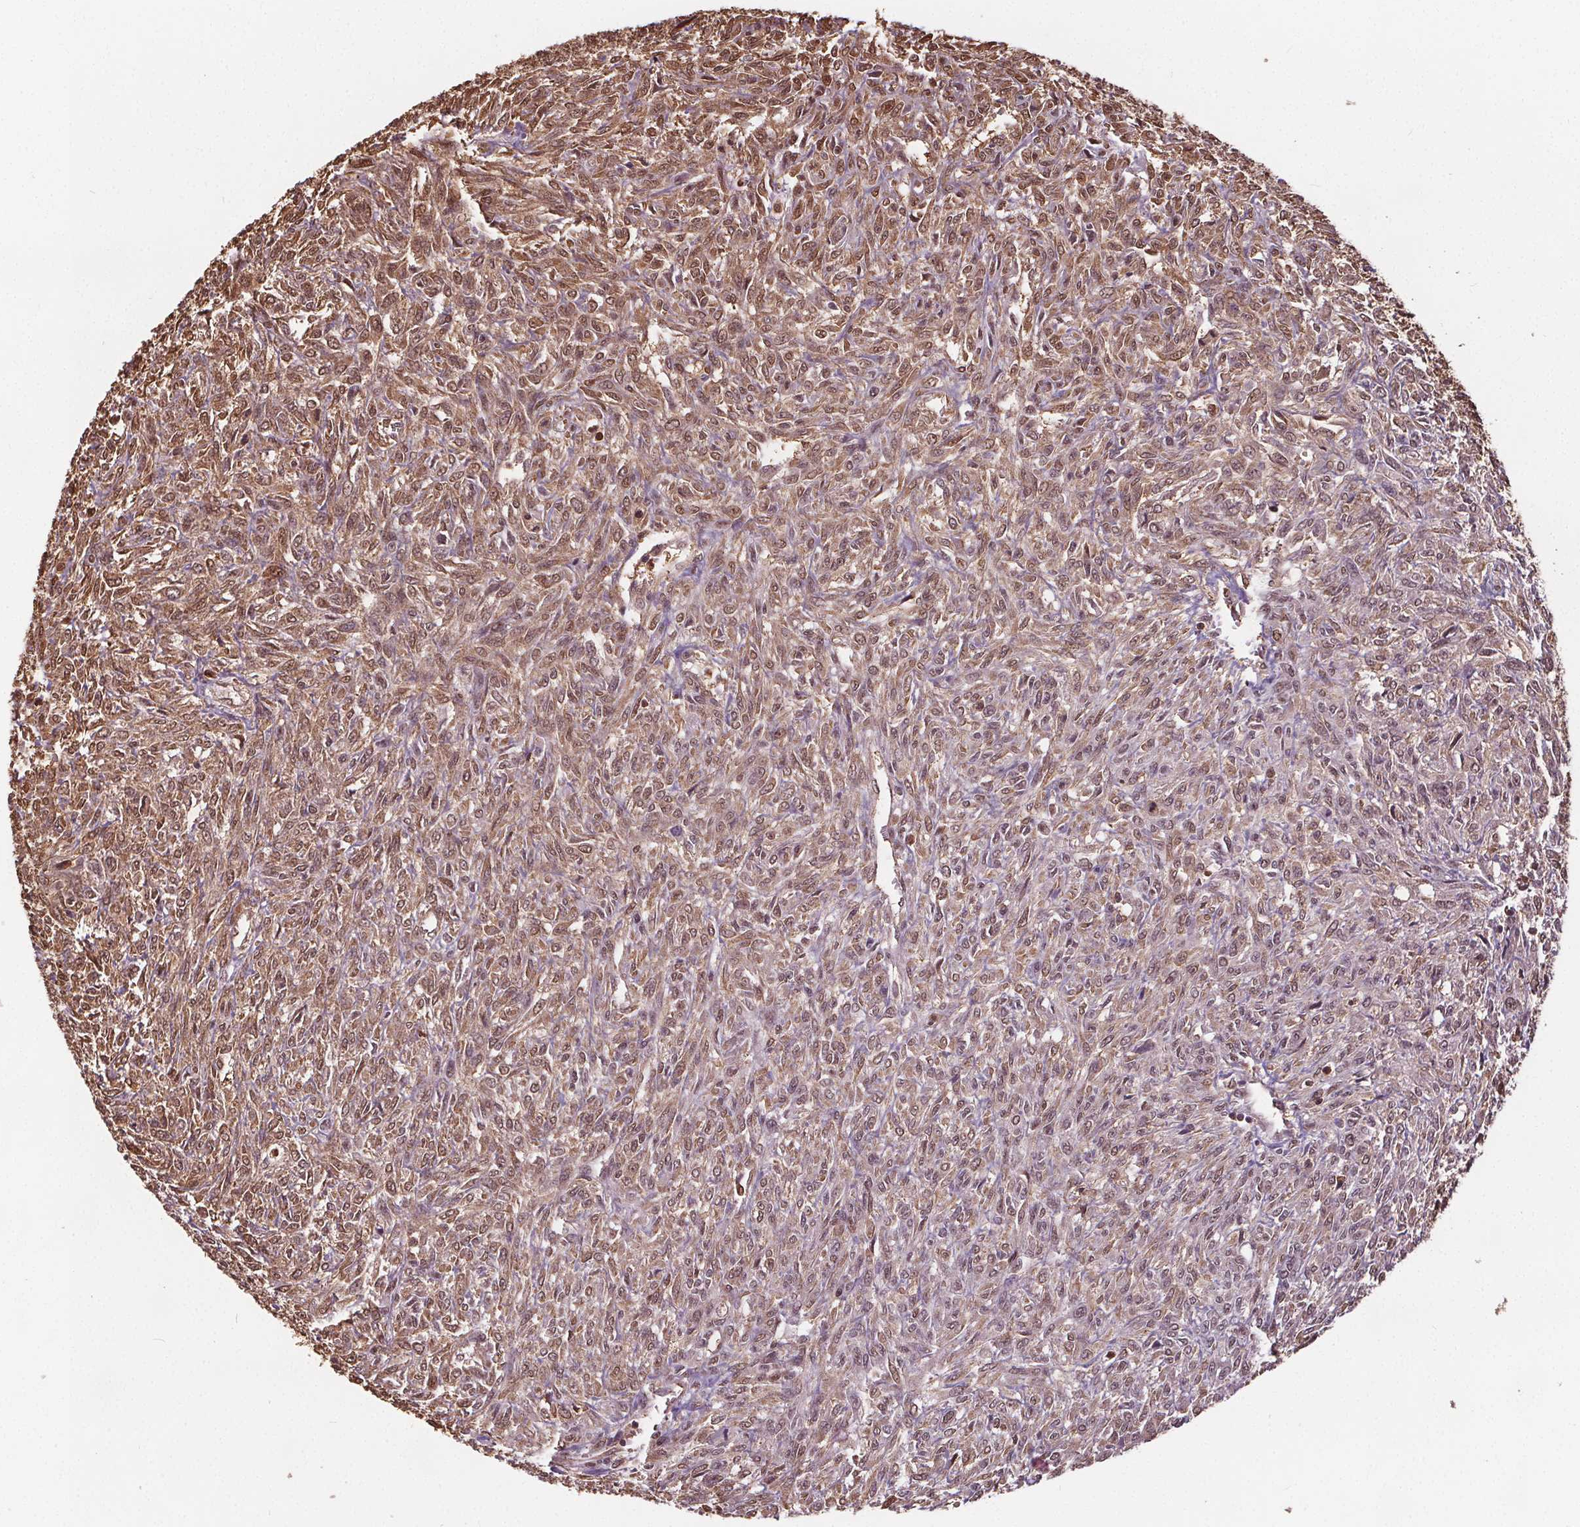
{"staining": {"intensity": "moderate", "quantity": ">75%", "location": "cytoplasmic/membranous,nuclear"}, "tissue": "renal cancer", "cell_type": "Tumor cells", "image_type": "cancer", "snomed": [{"axis": "morphology", "description": "Adenocarcinoma, NOS"}, {"axis": "topography", "description": "Kidney"}], "caption": "Protein analysis of renal adenocarcinoma tissue reveals moderate cytoplasmic/membranous and nuclear staining in approximately >75% of tumor cells. Using DAB (3,3'-diaminobenzidine) (brown) and hematoxylin (blue) stains, captured at high magnification using brightfield microscopy.", "gene": "ENO1", "patient": {"sex": "male", "age": 58}}